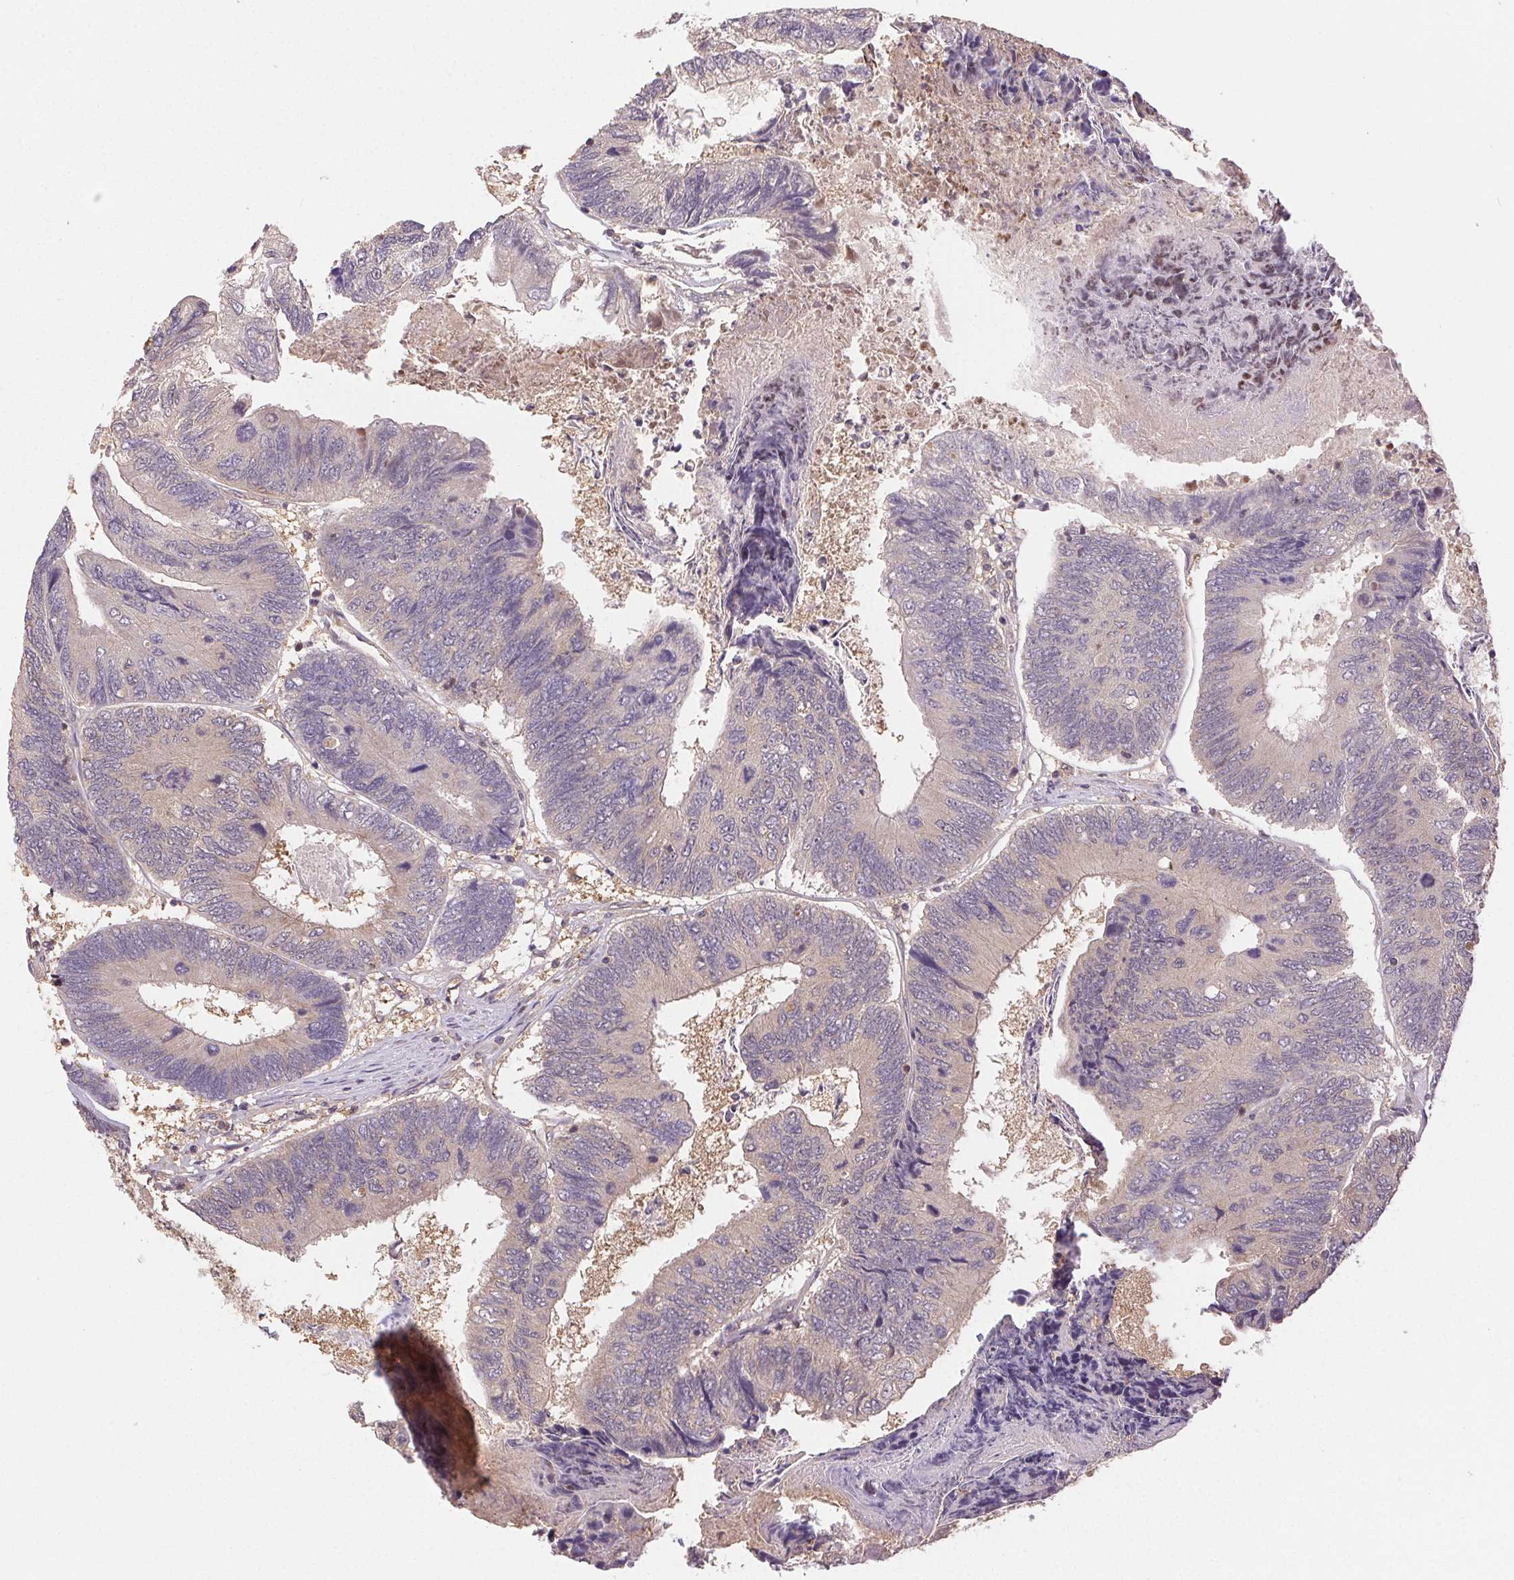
{"staining": {"intensity": "moderate", "quantity": "25%-75%", "location": "cytoplasmic/membranous"}, "tissue": "colorectal cancer", "cell_type": "Tumor cells", "image_type": "cancer", "snomed": [{"axis": "morphology", "description": "Adenocarcinoma, NOS"}, {"axis": "topography", "description": "Colon"}], "caption": "This micrograph shows immunohistochemistry staining of adenocarcinoma (colorectal), with medium moderate cytoplasmic/membranous positivity in approximately 25%-75% of tumor cells.", "gene": "GDI2", "patient": {"sex": "female", "age": 67}}